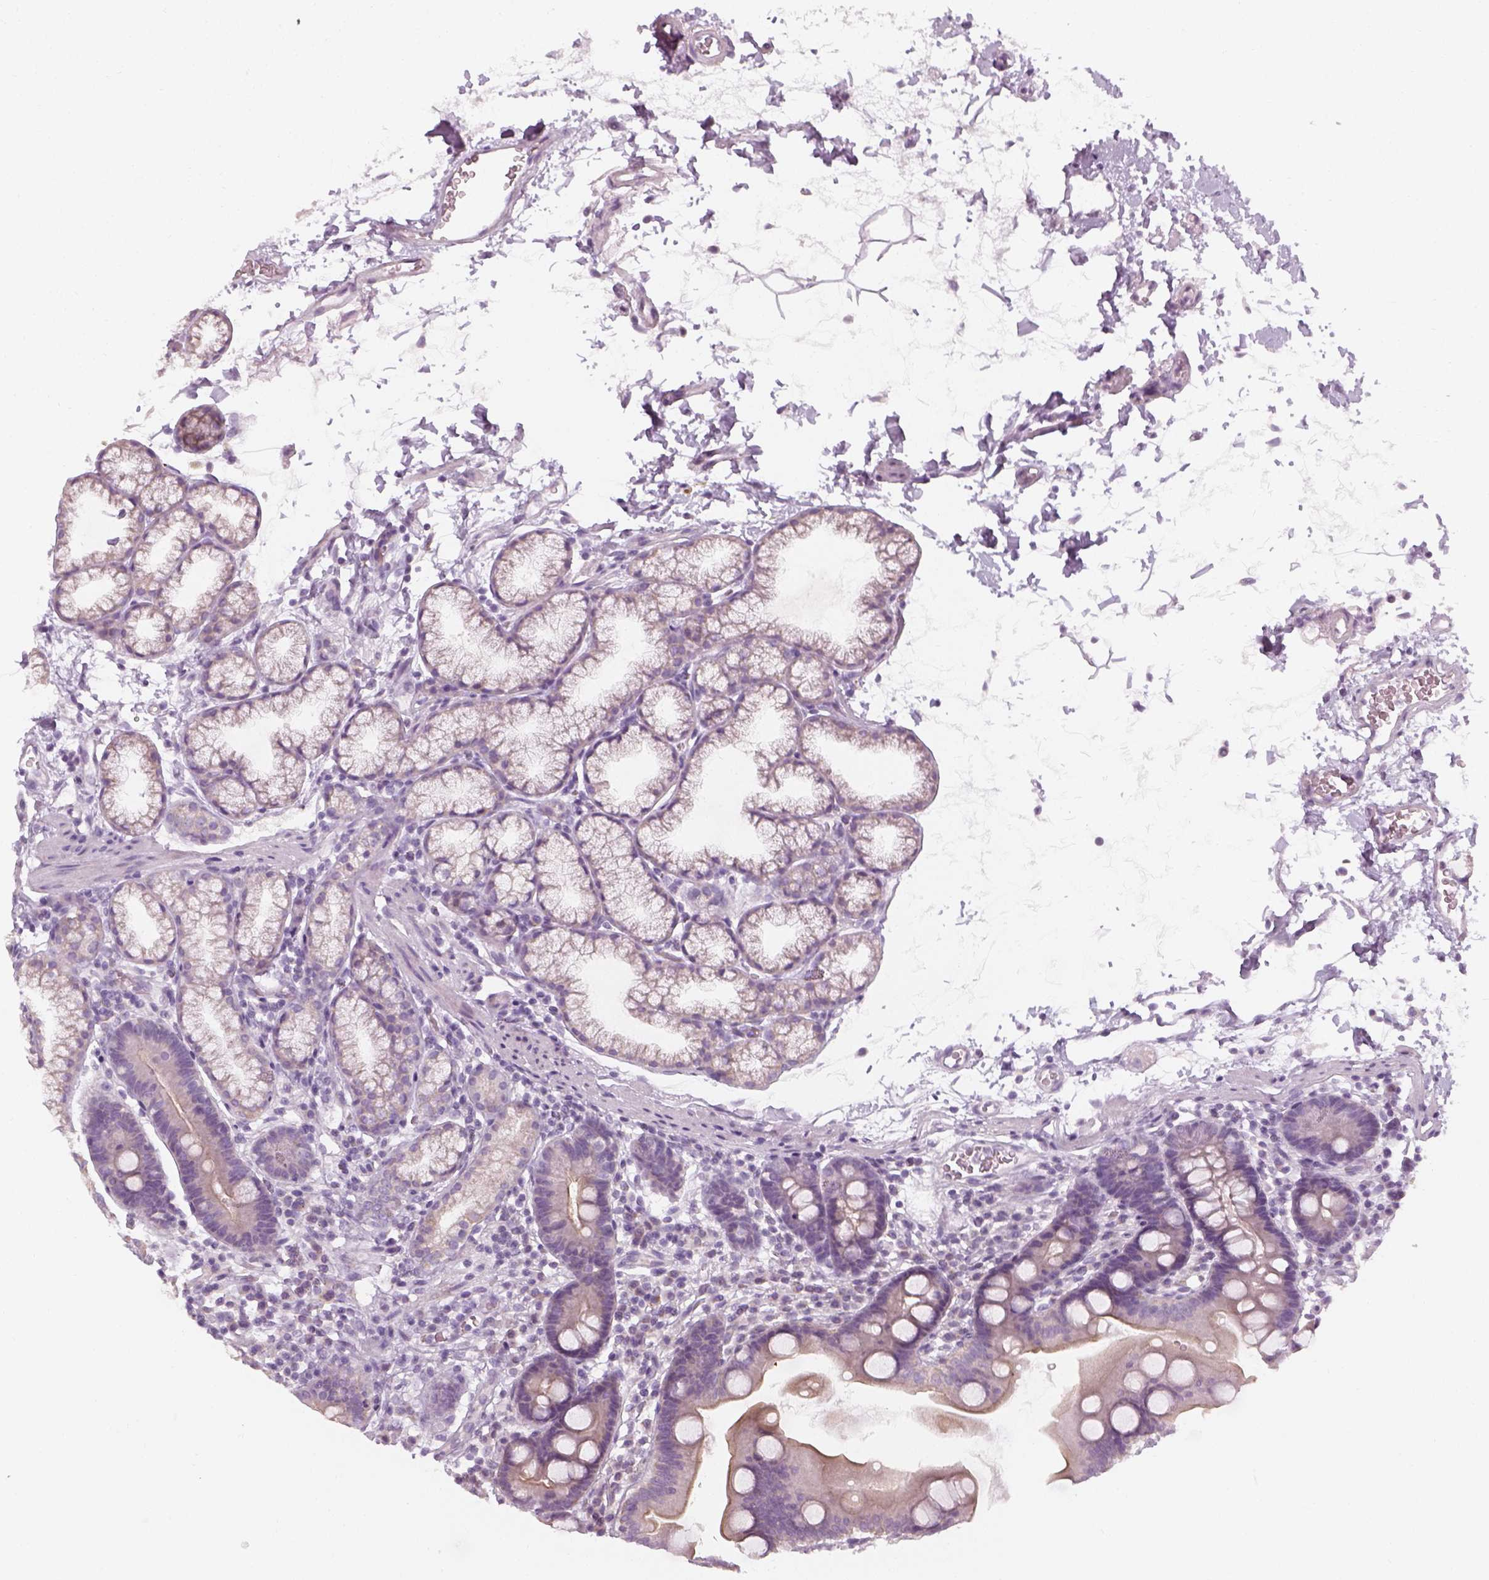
{"staining": {"intensity": "weak", "quantity": "<25%", "location": "cytoplasmic/membranous"}, "tissue": "duodenum", "cell_type": "Glandular cells", "image_type": "normal", "snomed": [{"axis": "morphology", "description": "Normal tissue, NOS"}, {"axis": "topography", "description": "Pancreas"}, {"axis": "topography", "description": "Duodenum"}], "caption": "A high-resolution photomicrograph shows IHC staining of normal duodenum, which displays no significant positivity in glandular cells. (DAB immunohistochemistry (IHC) visualized using brightfield microscopy, high magnification).", "gene": "PRAME", "patient": {"sex": "male", "age": 59}}